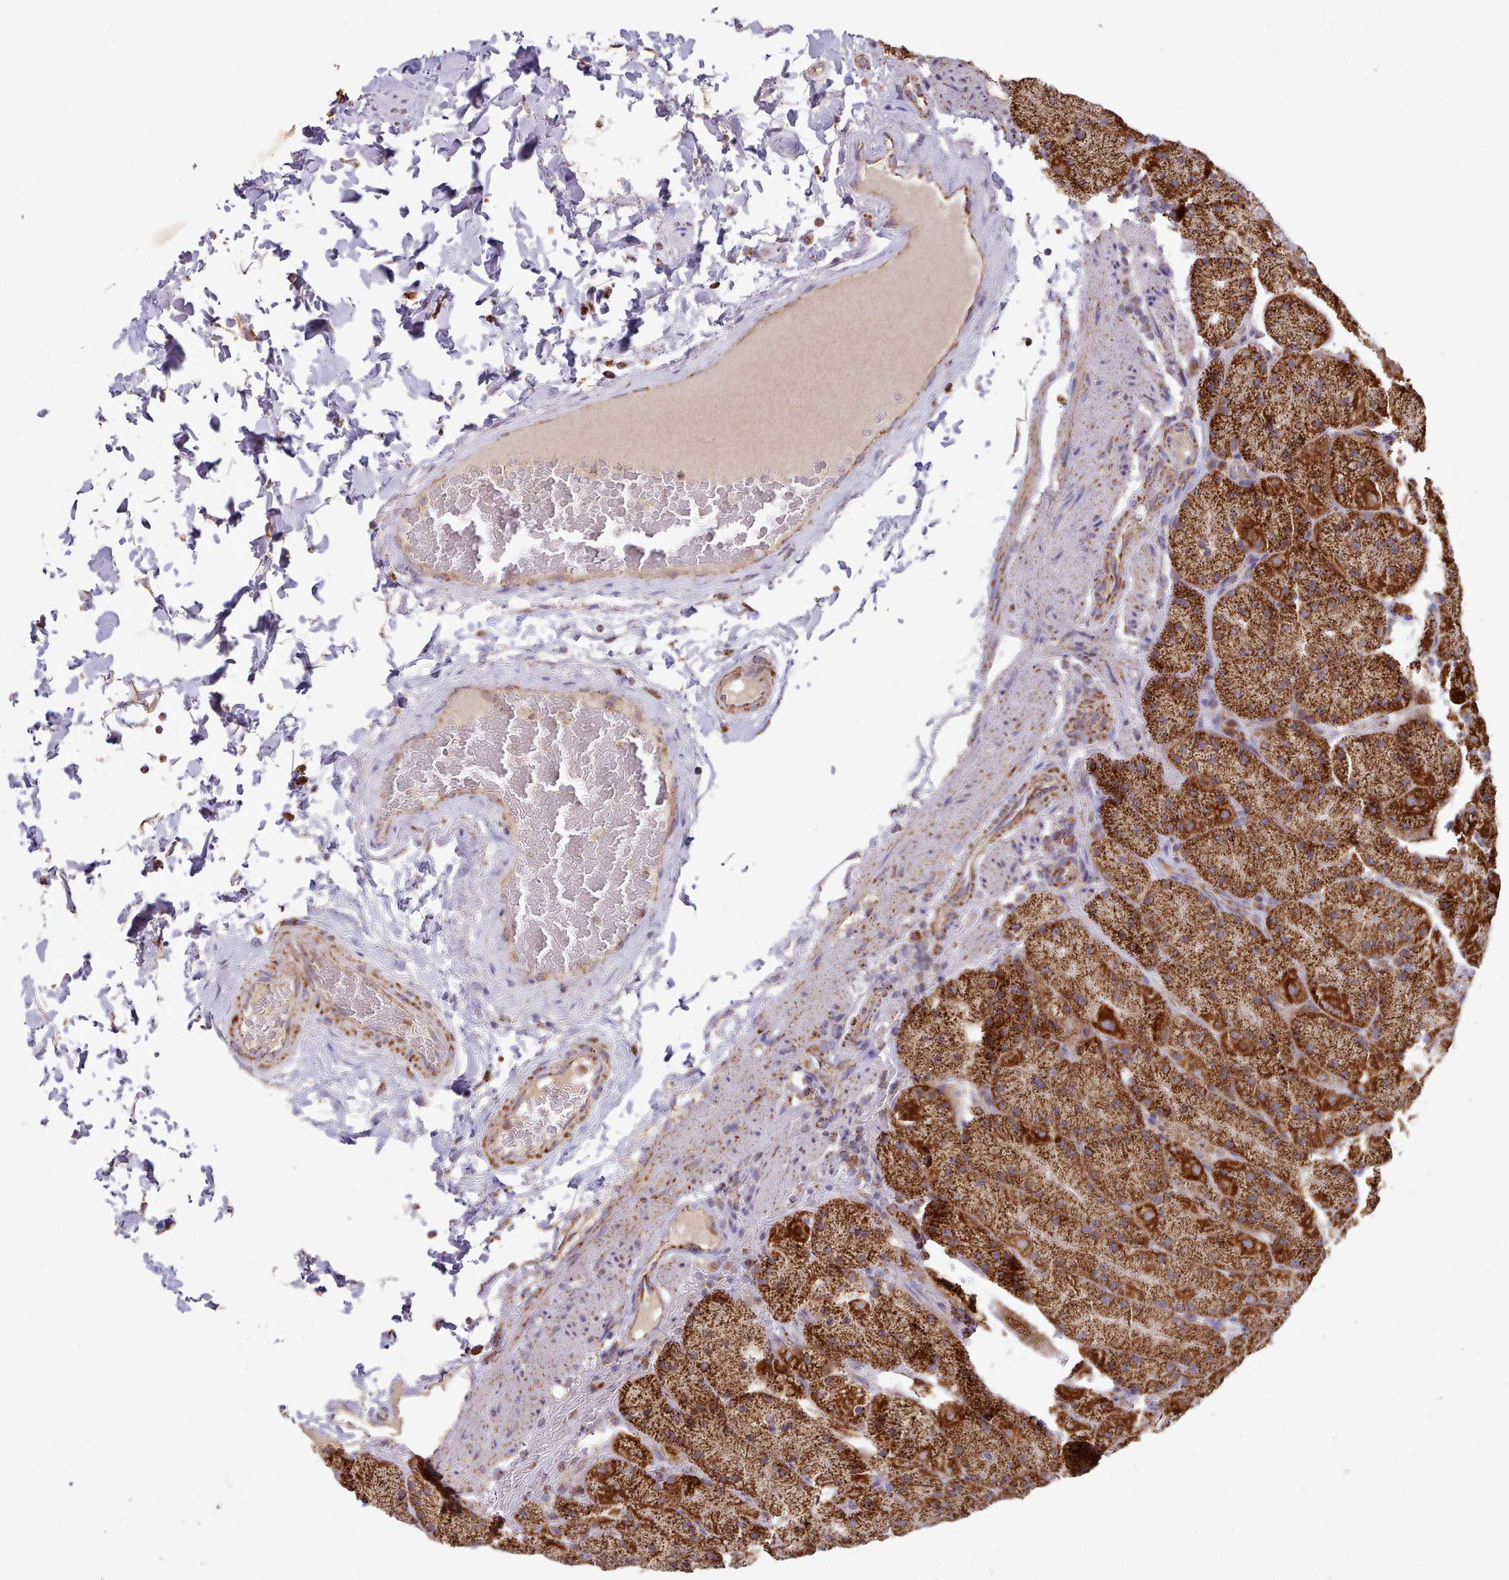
{"staining": {"intensity": "strong", "quantity": ">75%", "location": "cytoplasmic/membranous"}, "tissue": "stomach", "cell_type": "Glandular cells", "image_type": "normal", "snomed": [{"axis": "morphology", "description": "Normal tissue, NOS"}, {"axis": "topography", "description": "Stomach, upper"}, {"axis": "topography", "description": "Stomach, lower"}], "caption": "There is high levels of strong cytoplasmic/membranous positivity in glandular cells of unremarkable stomach, as demonstrated by immunohistochemical staining (brown color).", "gene": "HSDL2", "patient": {"sex": "male", "age": 67}}